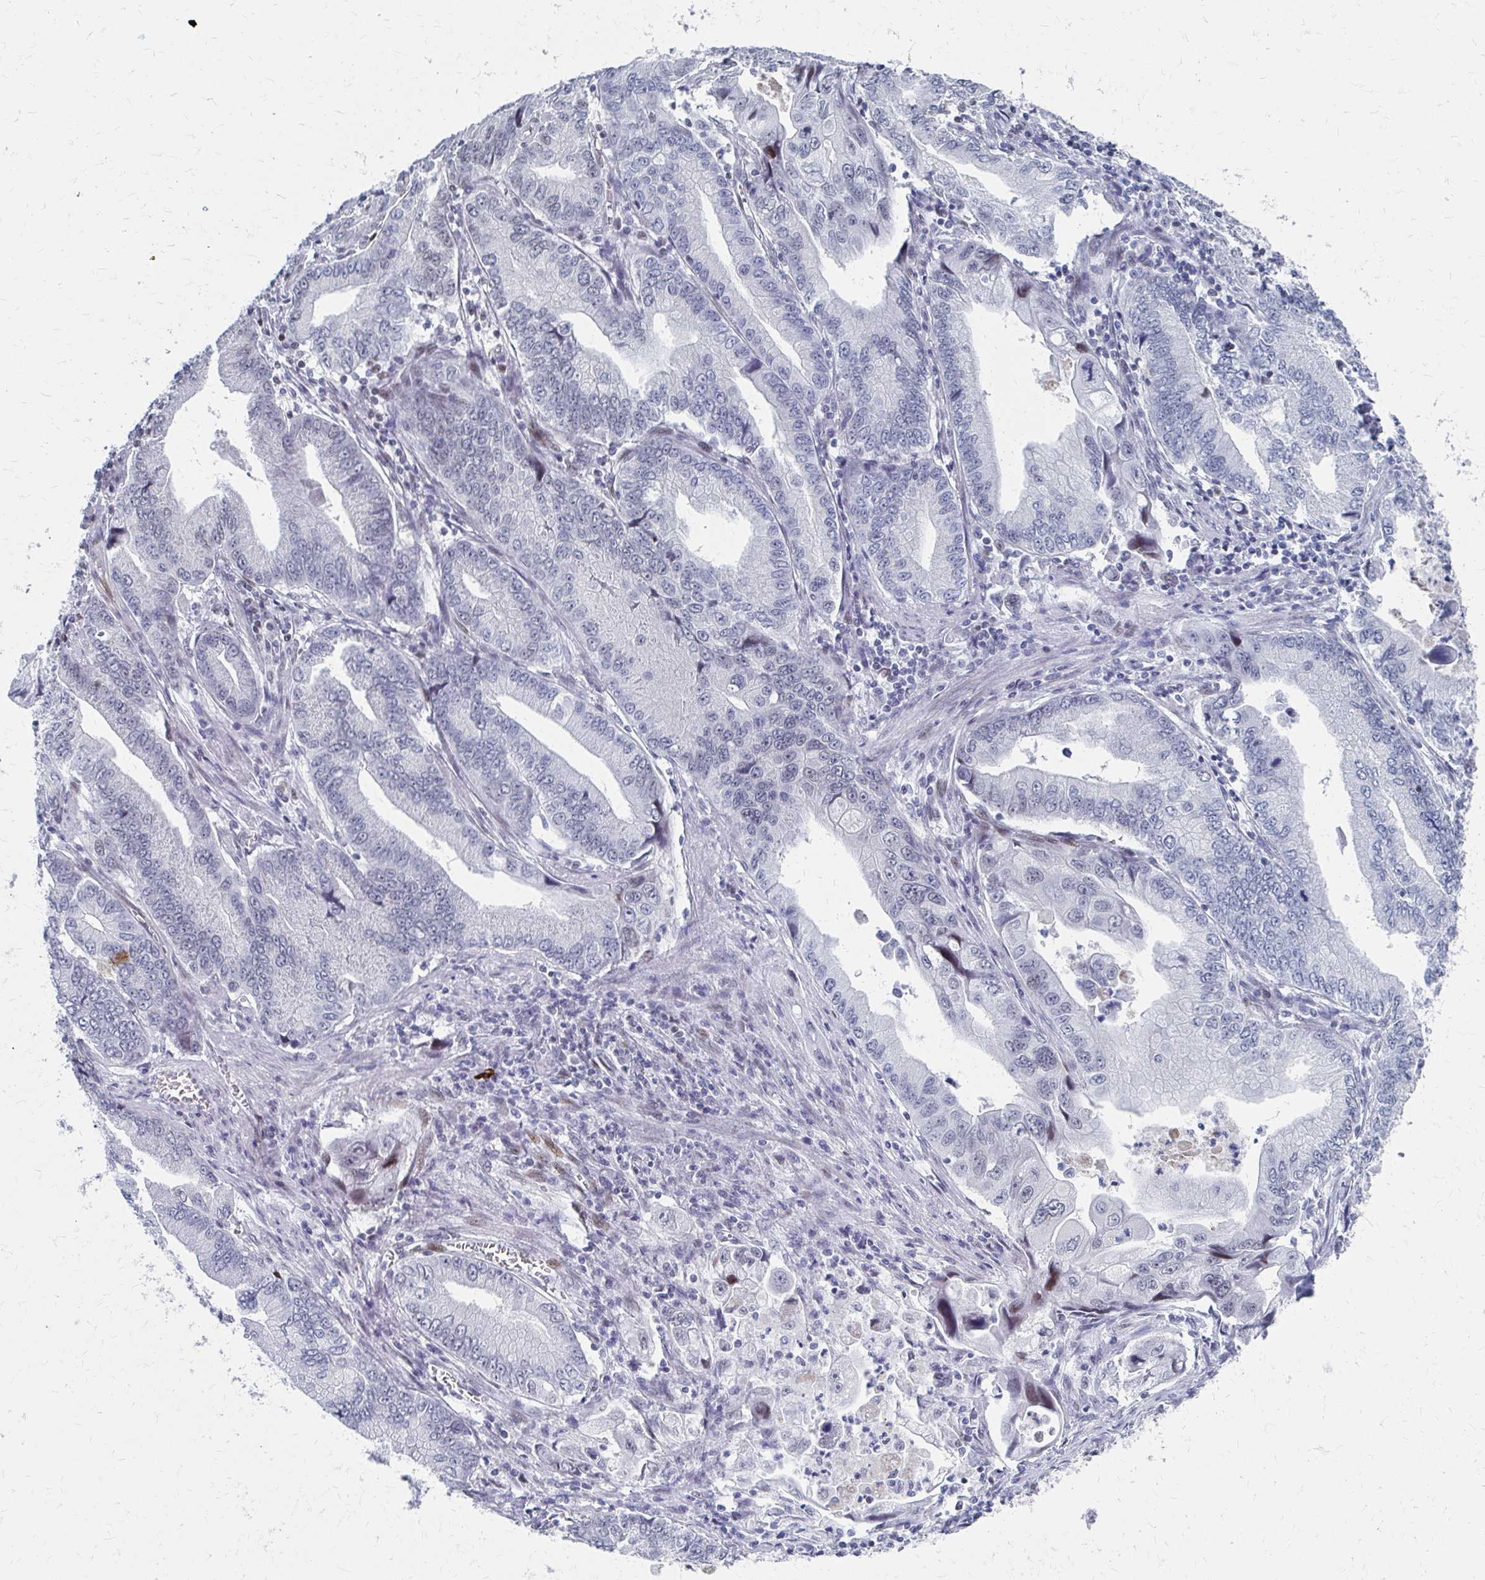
{"staining": {"intensity": "negative", "quantity": "none", "location": "none"}, "tissue": "stomach cancer", "cell_type": "Tumor cells", "image_type": "cancer", "snomed": [{"axis": "morphology", "description": "Adenocarcinoma, NOS"}, {"axis": "topography", "description": "Pancreas"}, {"axis": "topography", "description": "Stomach, upper"}], "caption": "Stomach adenocarcinoma was stained to show a protein in brown. There is no significant staining in tumor cells.", "gene": "CDIN1", "patient": {"sex": "male", "age": 77}}